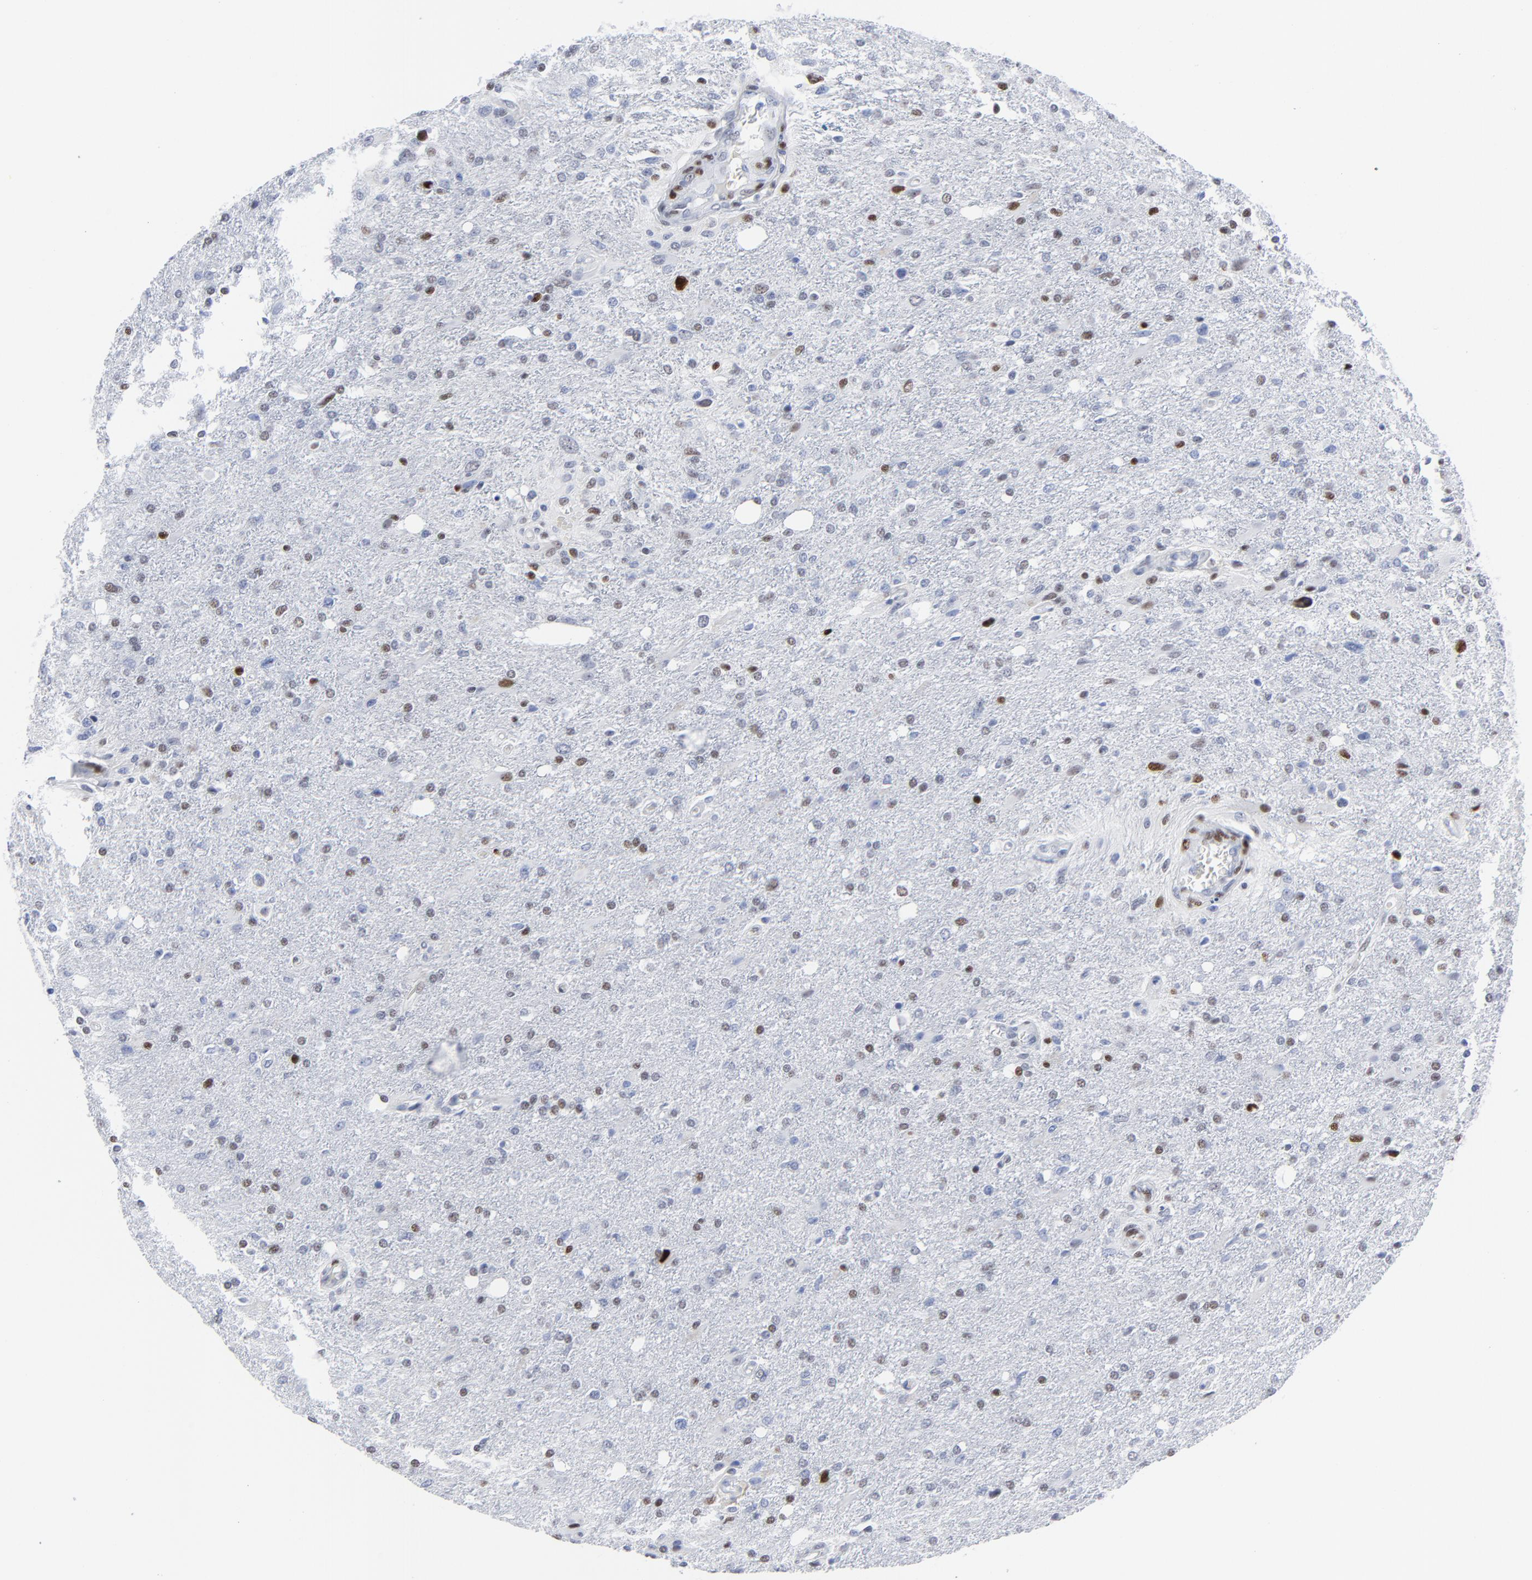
{"staining": {"intensity": "weak", "quantity": "<25%", "location": "nuclear"}, "tissue": "glioma", "cell_type": "Tumor cells", "image_type": "cancer", "snomed": [{"axis": "morphology", "description": "Glioma, malignant, High grade"}, {"axis": "topography", "description": "Cerebral cortex"}], "caption": "An immunohistochemistry (IHC) micrograph of high-grade glioma (malignant) is shown. There is no staining in tumor cells of high-grade glioma (malignant).", "gene": "JUN", "patient": {"sex": "male", "age": 76}}